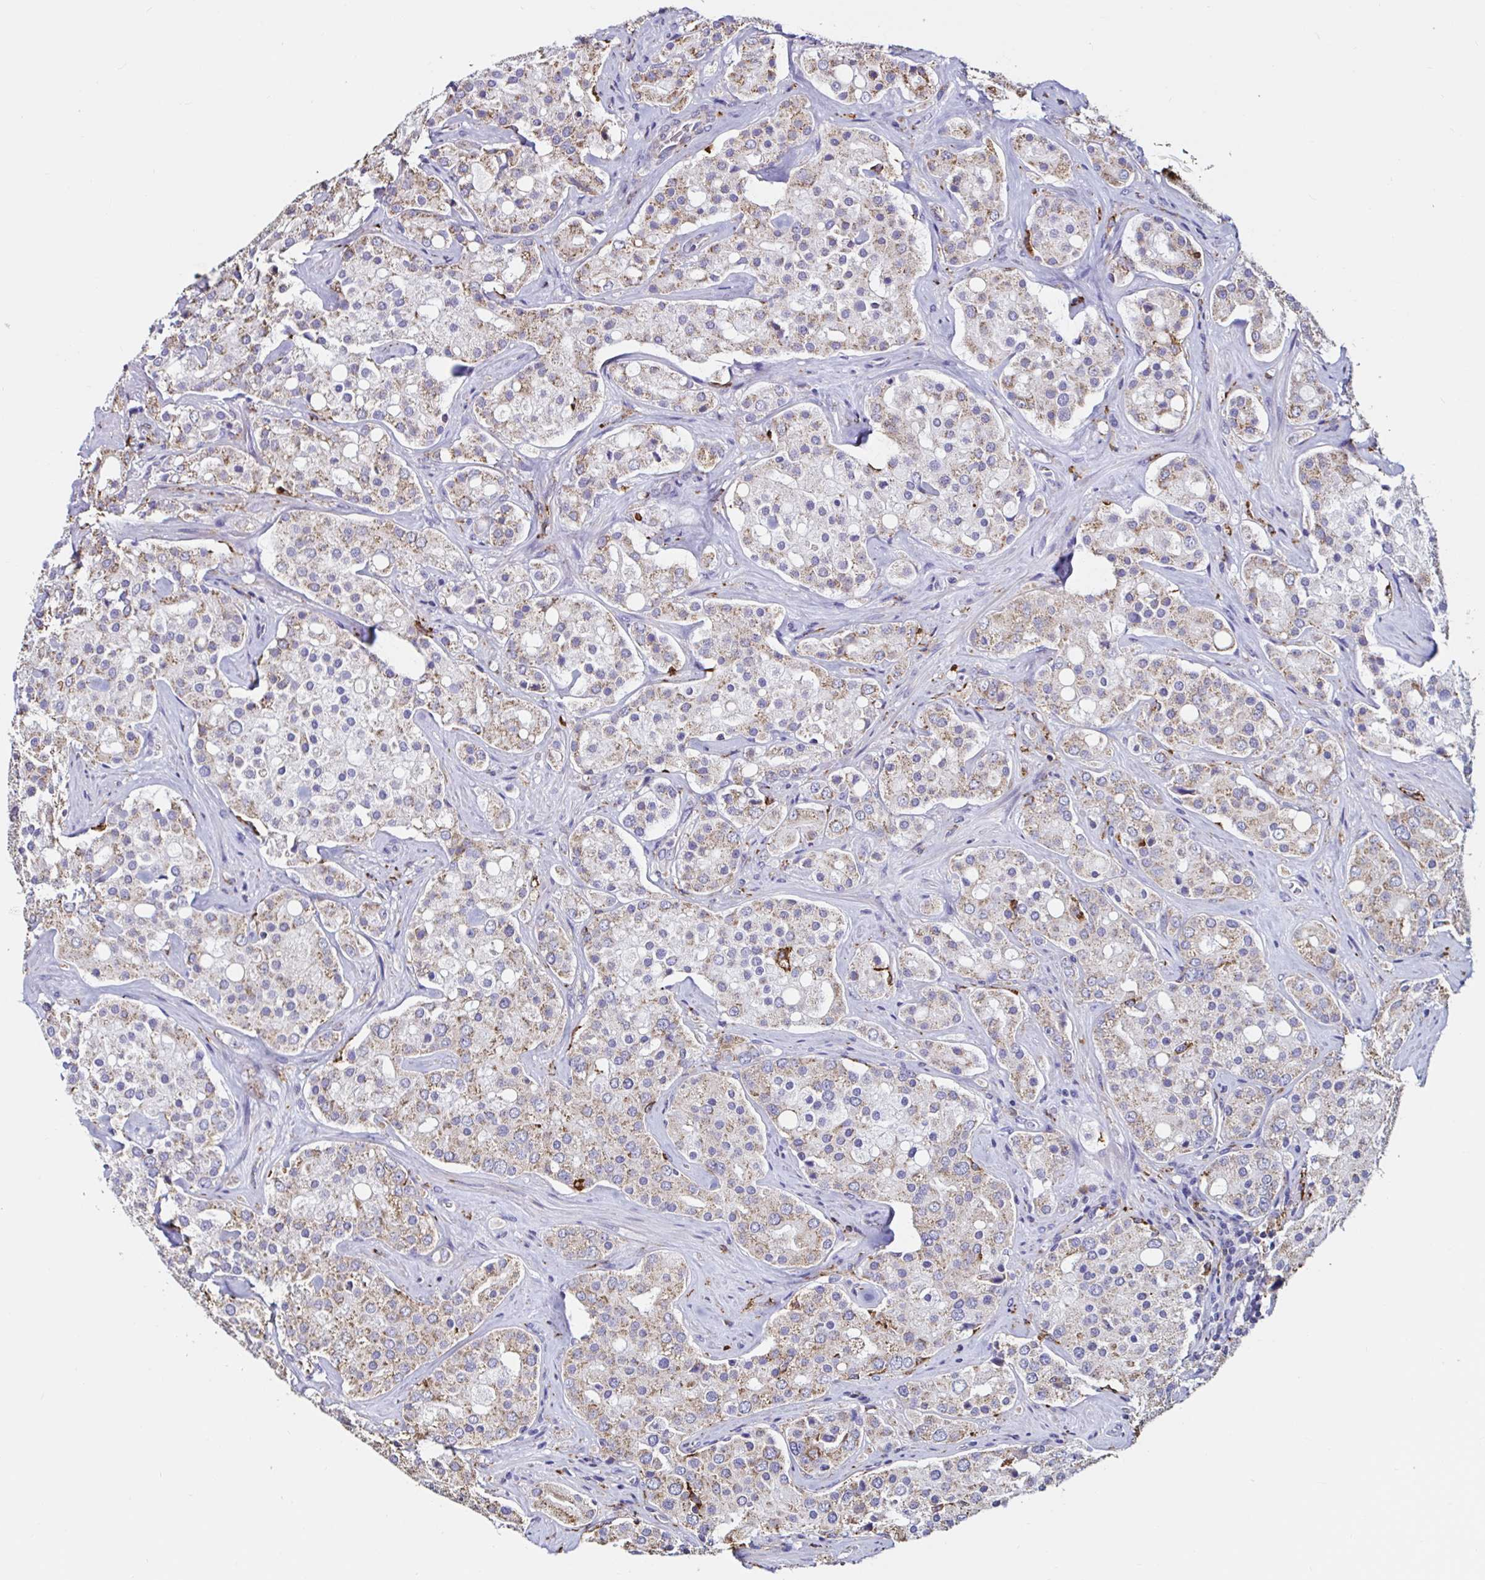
{"staining": {"intensity": "weak", "quantity": "25%-75%", "location": "cytoplasmic/membranous"}, "tissue": "prostate cancer", "cell_type": "Tumor cells", "image_type": "cancer", "snomed": [{"axis": "morphology", "description": "Adenocarcinoma, High grade"}, {"axis": "topography", "description": "Prostate"}], "caption": "Protein expression analysis of human prostate high-grade adenocarcinoma reveals weak cytoplasmic/membranous expression in approximately 25%-75% of tumor cells.", "gene": "MSR1", "patient": {"sex": "male", "age": 67}}